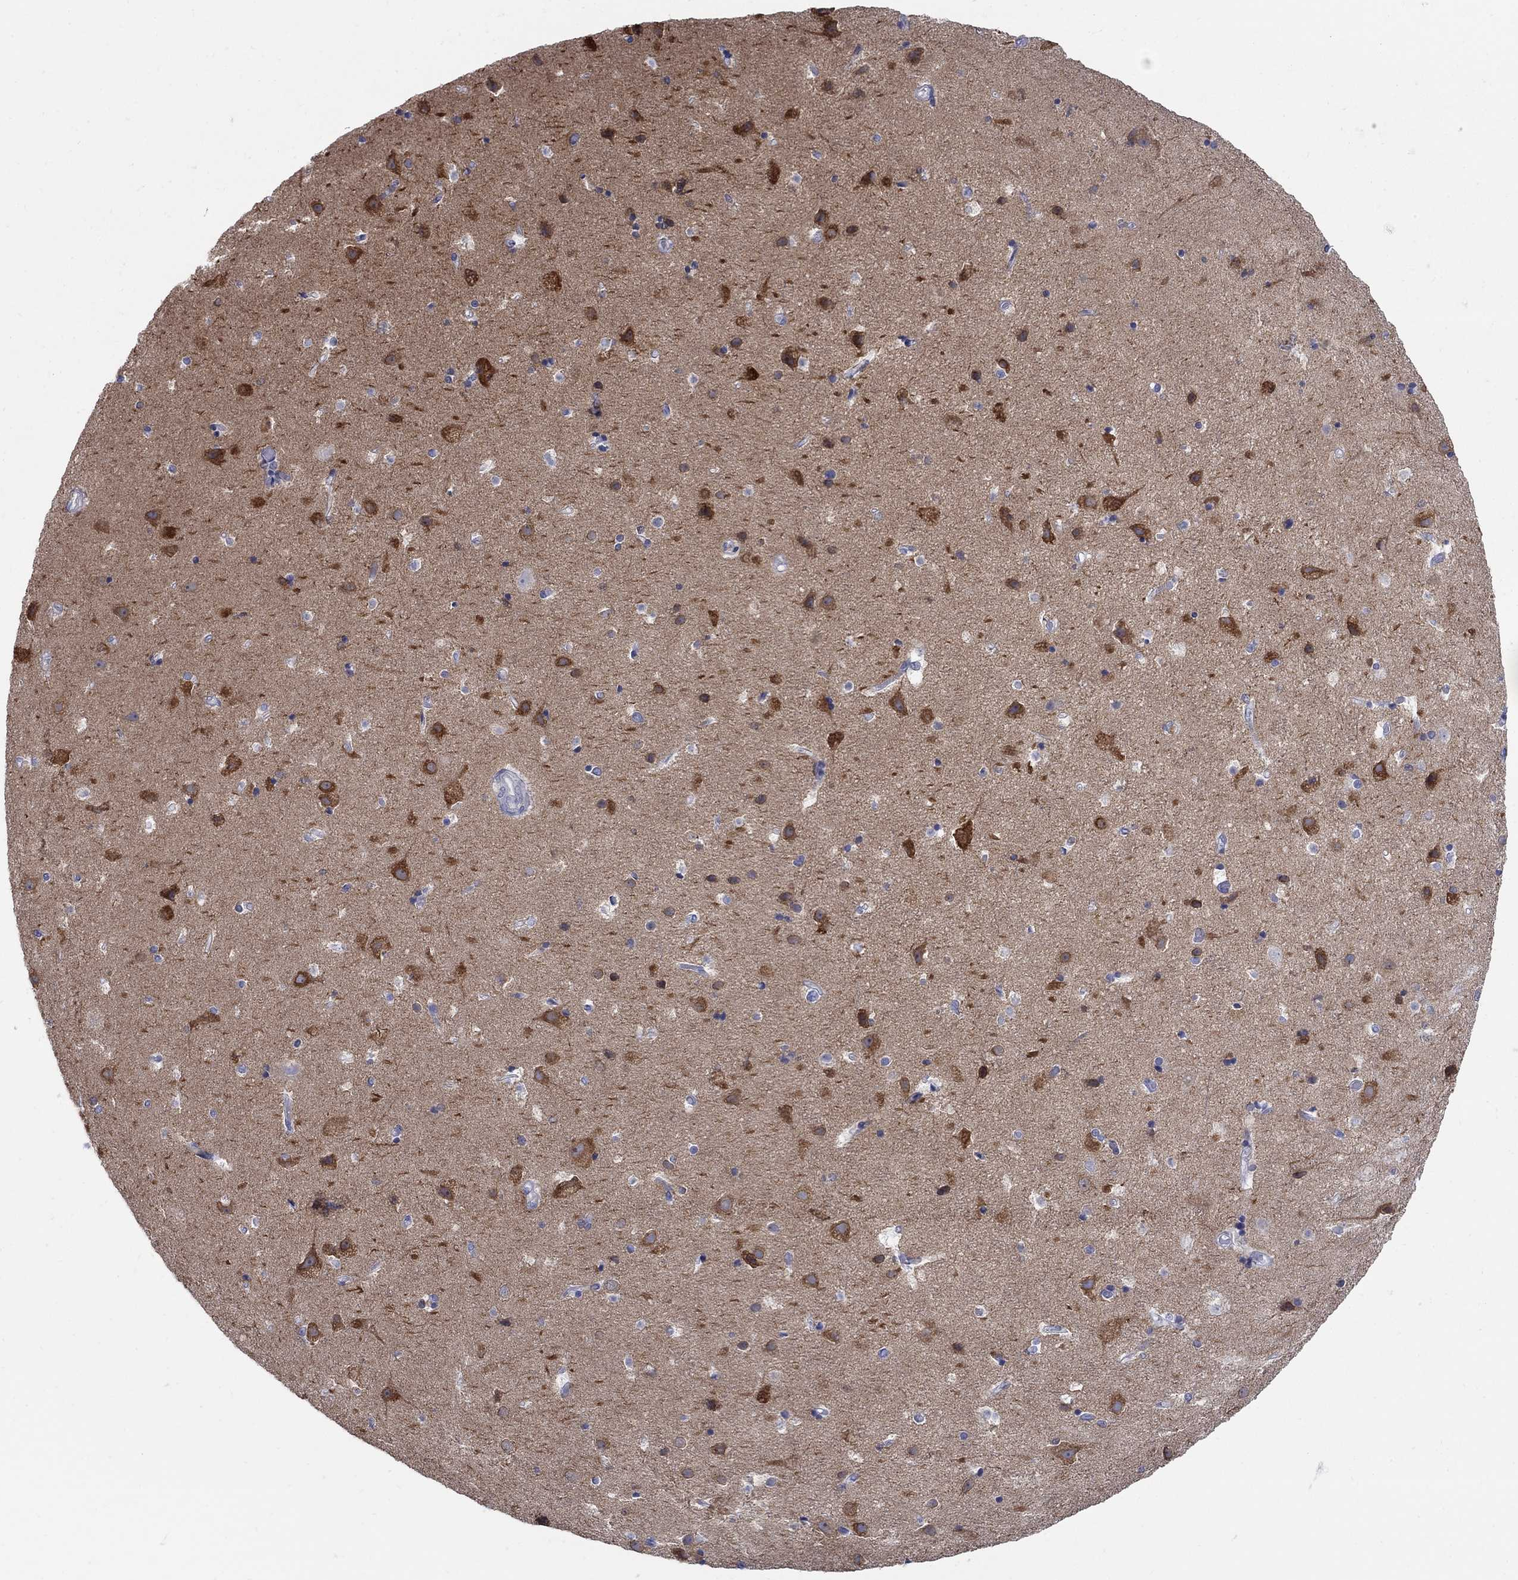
{"staining": {"intensity": "negative", "quantity": "none", "location": "none"}, "tissue": "cerebral cortex", "cell_type": "Endothelial cells", "image_type": "normal", "snomed": [{"axis": "morphology", "description": "Normal tissue, NOS"}, {"axis": "topography", "description": "Cerebral cortex"}], "caption": "Immunohistochemistry (IHC) of unremarkable cerebral cortex shows no expression in endothelial cells.", "gene": "REEP2", "patient": {"sex": "female", "age": 52}}